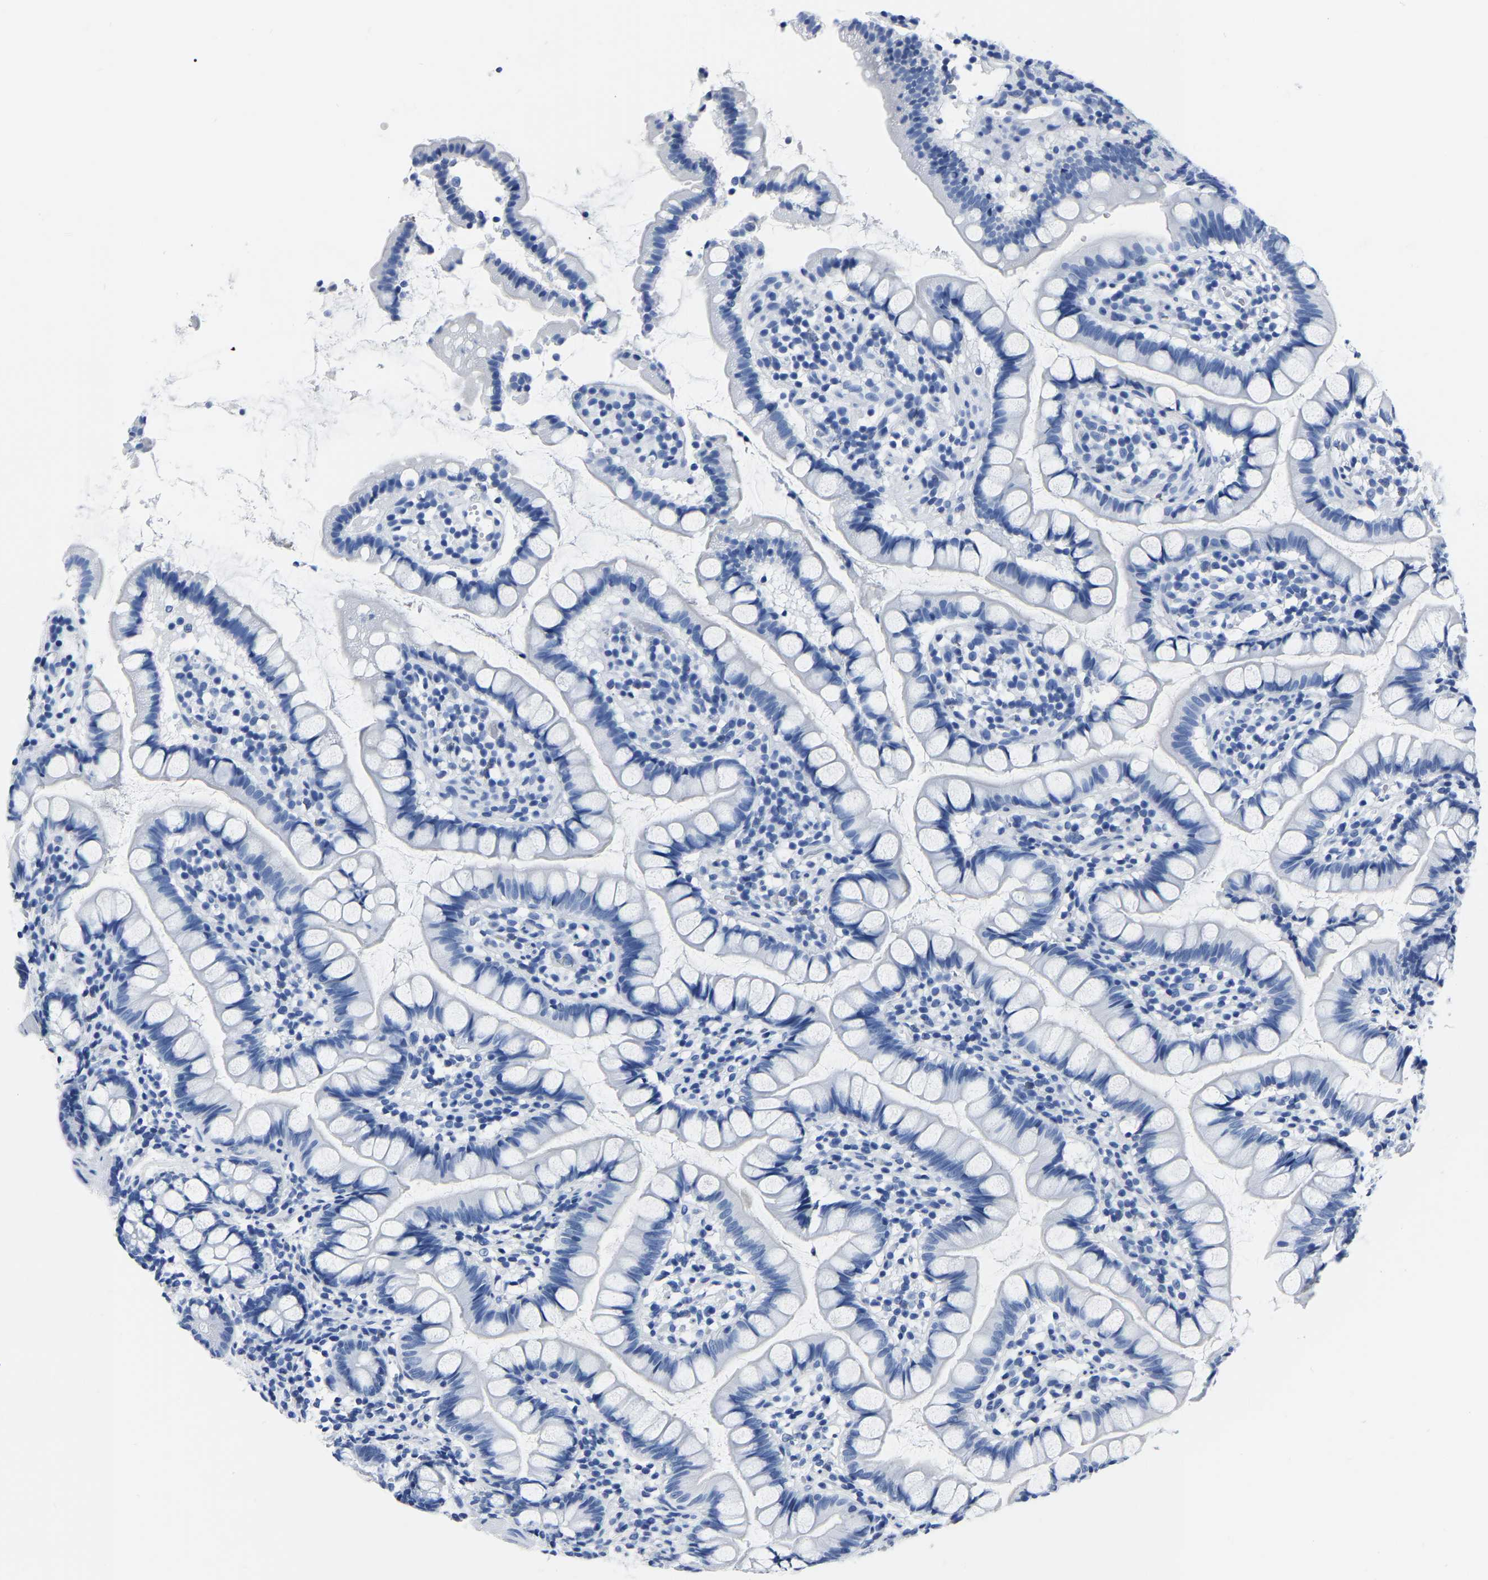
{"staining": {"intensity": "negative", "quantity": "none", "location": "none"}, "tissue": "small intestine", "cell_type": "Glandular cells", "image_type": "normal", "snomed": [{"axis": "morphology", "description": "Normal tissue, NOS"}, {"axis": "topography", "description": "Small intestine"}], "caption": "Glandular cells show no significant protein staining in unremarkable small intestine. The staining was performed using DAB (3,3'-diaminobenzidine) to visualize the protein expression in brown, while the nuclei were stained in blue with hematoxylin (Magnification: 20x).", "gene": "IMPG2", "patient": {"sex": "female", "age": 84}}